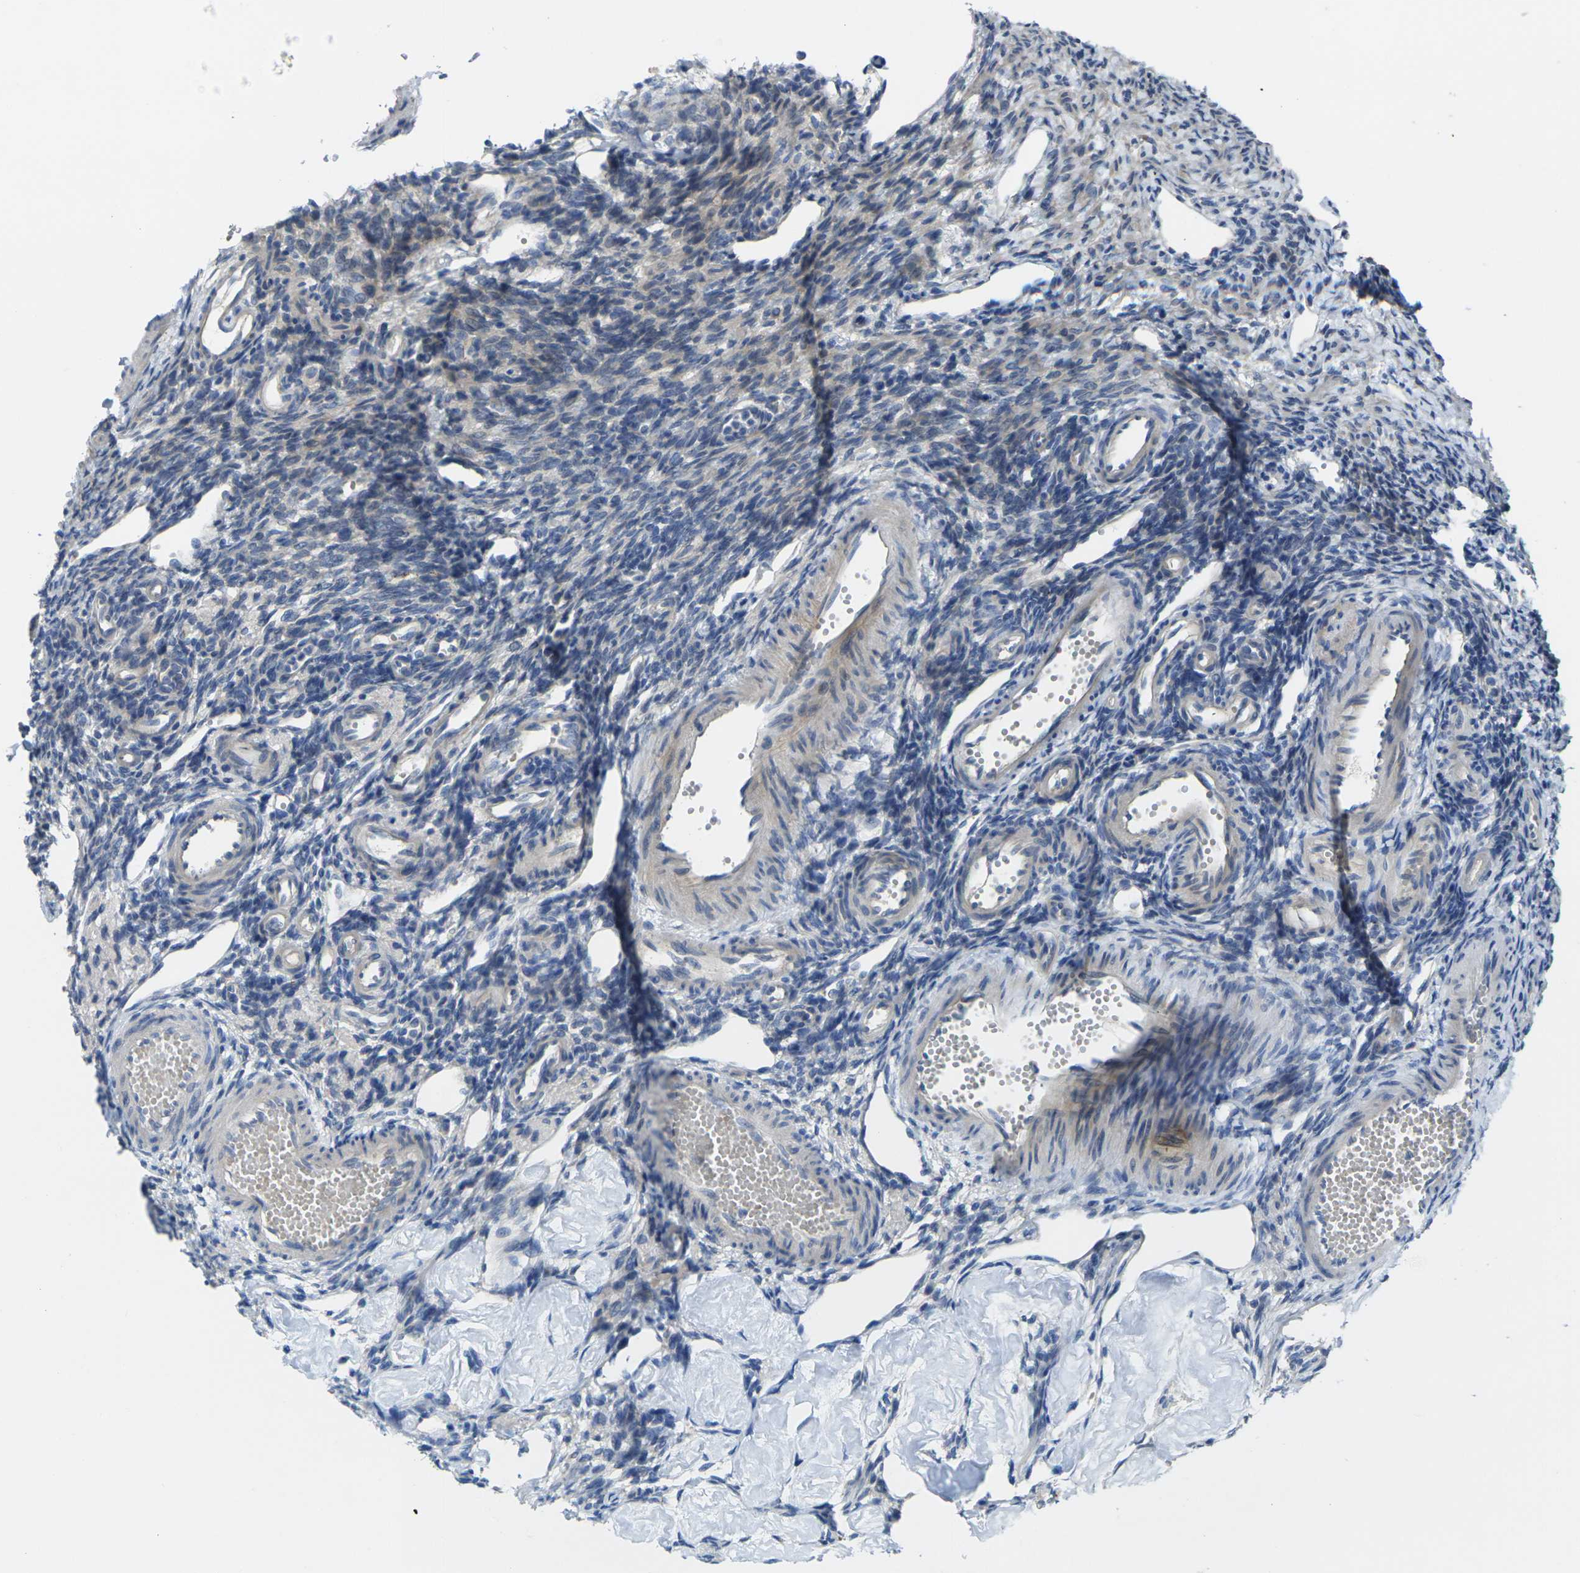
{"staining": {"intensity": "weak", "quantity": "<25%", "location": "cytoplasmic/membranous"}, "tissue": "ovary", "cell_type": "Ovarian stroma cells", "image_type": "normal", "snomed": [{"axis": "morphology", "description": "Normal tissue, NOS"}, {"axis": "topography", "description": "Ovary"}], "caption": "IHC of benign ovary displays no staining in ovarian stroma cells. (Brightfield microscopy of DAB (3,3'-diaminobenzidine) immunohistochemistry (IHC) at high magnification).", "gene": "GNA12", "patient": {"sex": "female", "age": 33}}